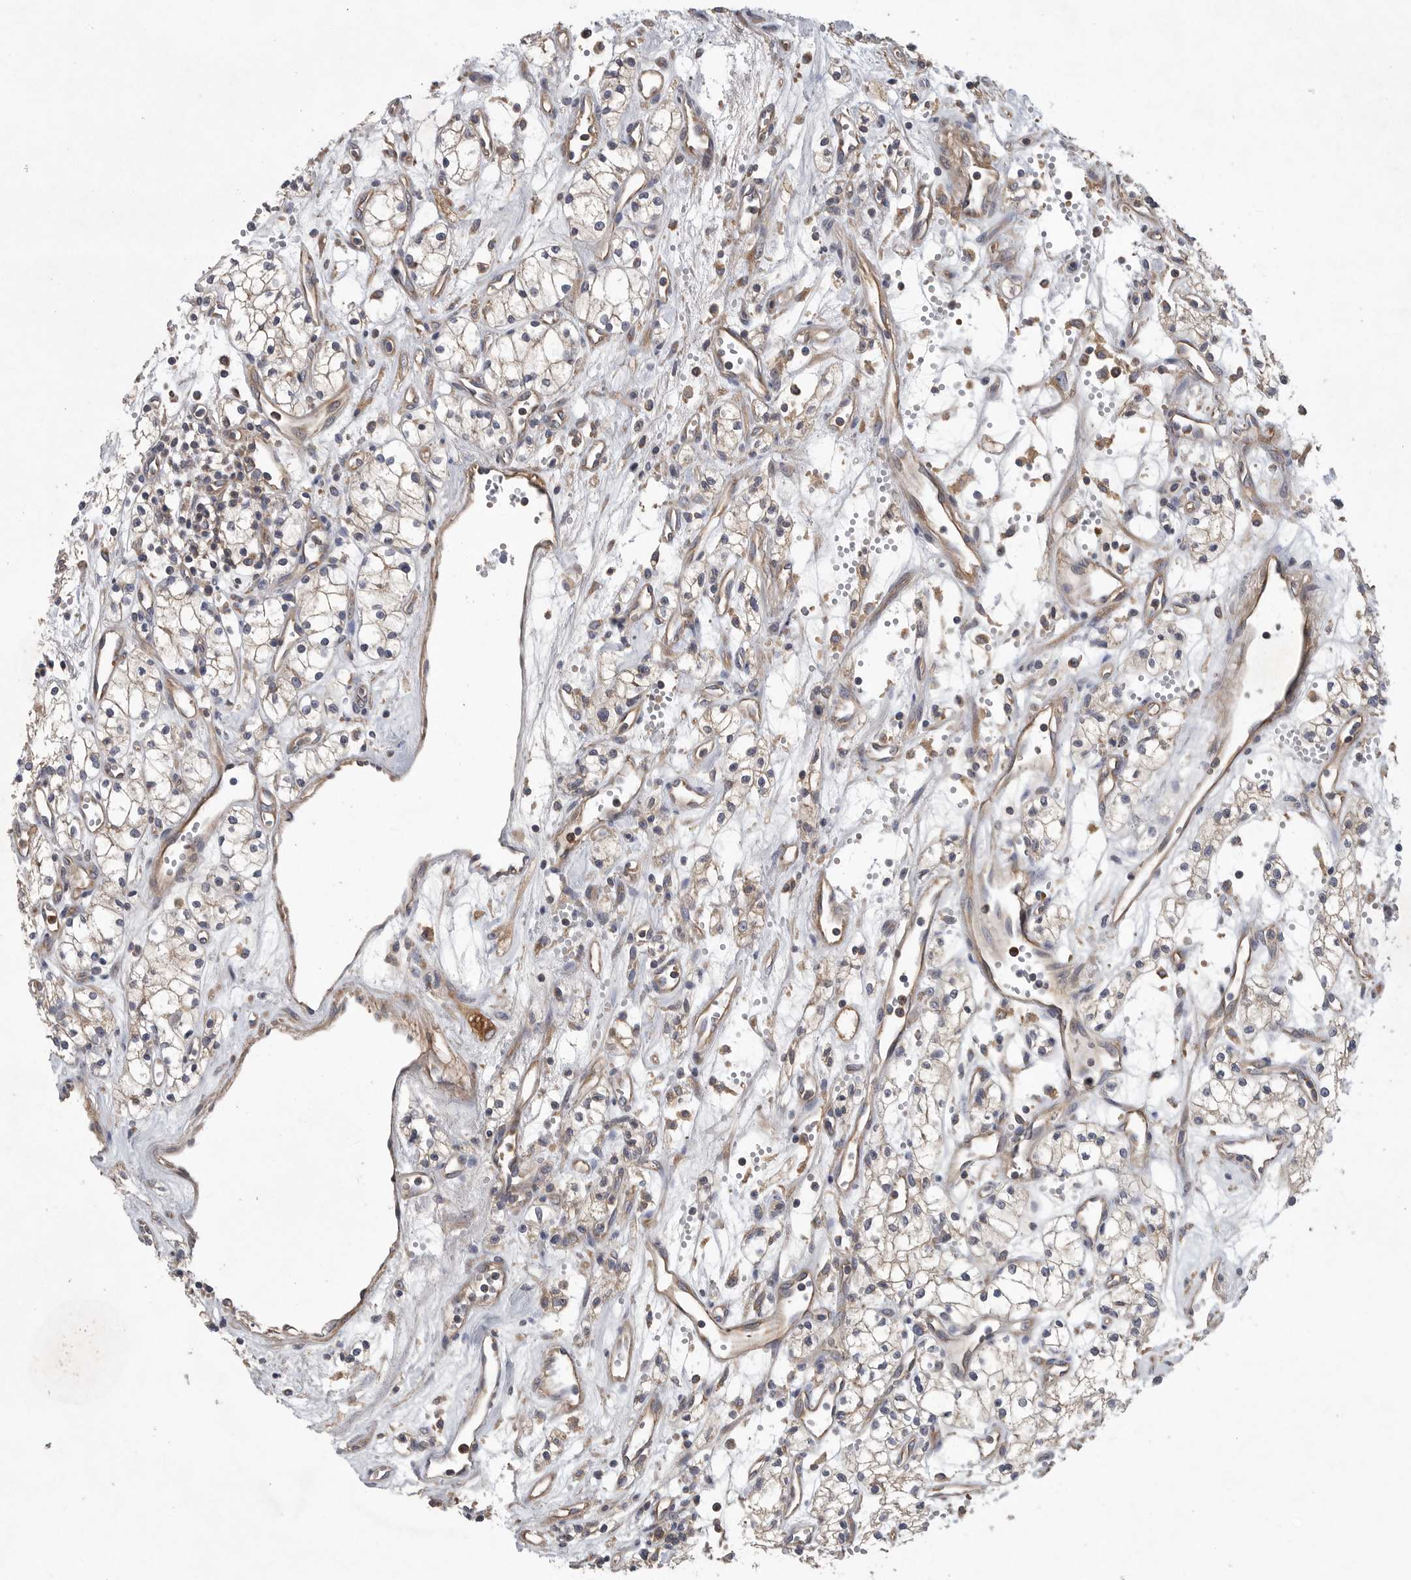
{"staining": {"intensity": "weak", "quantity": "<25%", "location": "cytoplasmic/membranous"}, "tissue": "renal cancer", "cell_type": "Tumor cells", "image_type": "cancer", "snomed": [{"axis": "morphology", "description": "Adenocarcinoma, NOS"}, {"axis": "topography", "description": "Kidney"}], "caption": "Adenocarcinoma (renal) was stained to show a protein in brown. There is no significant expression in tumor cells.", "gene": "OXR1", "patient": {"sex": "male", "age": 59}}